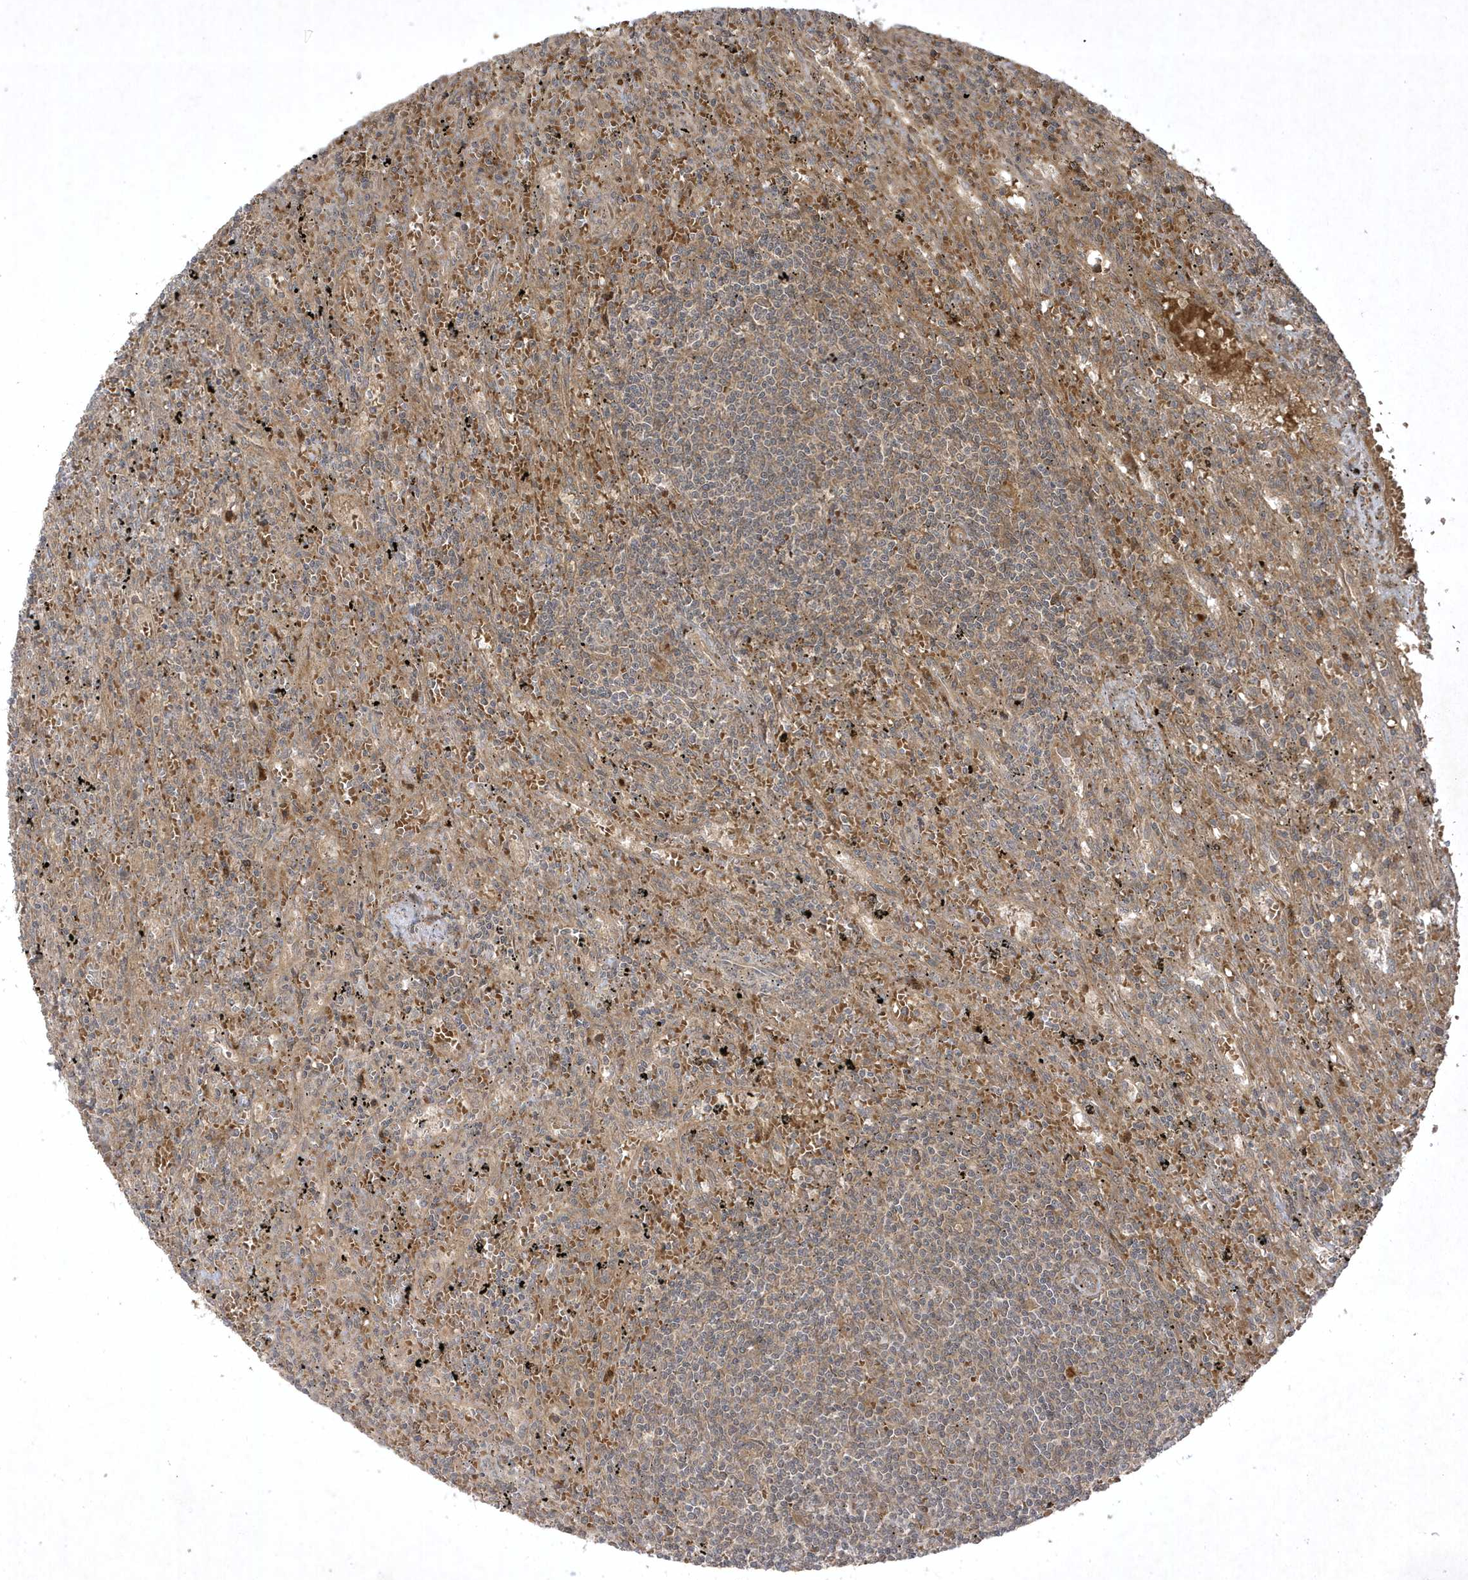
{"staining": {"intensity": "weak", "quantity": "<25%", "location": "cytoplasmic/membranous"}, "tissue": "lymphoma", "cell_type": "Tumor cells", "image_type": "cancer", "snomed": [{"axis": "morphology", "description": "Malignant lymphoma, non-Hodgkin's type, Low grade"}, {"axis": "topography", "description": "Spleen"}], "caption": "This histopathology image is of lymphoma stained with immunohistochemistry to label a protein in brown with the nuclei are counter-stained blue. There is no expression in tumor cells.", "gene": "FAM83C", "patient": {"sex": "male", "age": 76}}